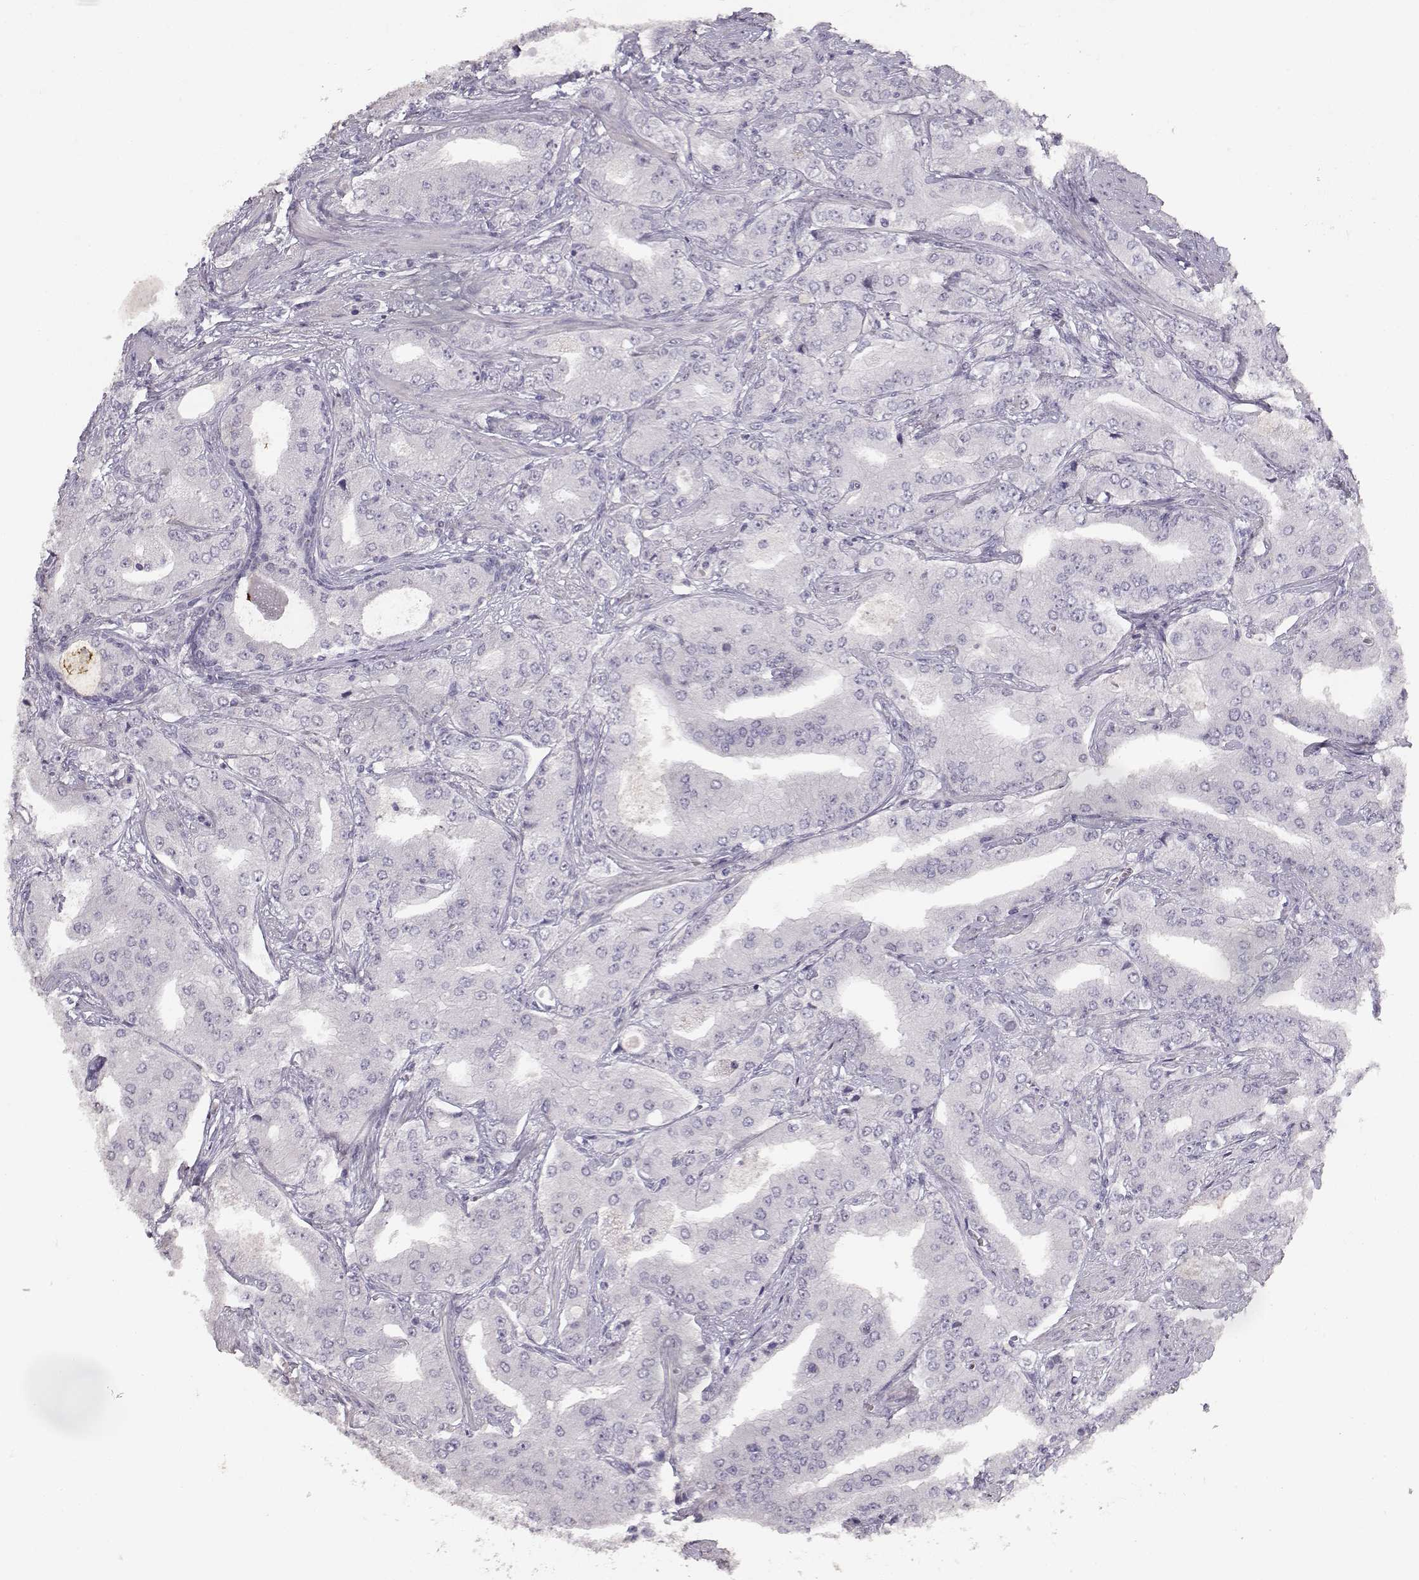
{"staining": {"intensity": "negative", "quantity": "none", "location": "none"}, "tissue": "prostate cancer", "cell_type": "Tumor cells", "image_type": "cancer", "snomed": [{"axis": "morphology", "description": "Adenocarcinoma, Low grade"}, {"axis": "topography", "description": "Prostate"}], "caption": "An image of human prostate cancer (low-grade adenocarcinoma) is negative for staining in tumor cells. (DAB (3,3'-diaminobenzidine) immunohistochemistry (IHC) visualized using brightfield microscopy, high magnification).", "gene": "TPH2", "patient": {"sex": "male", "age": 60}}